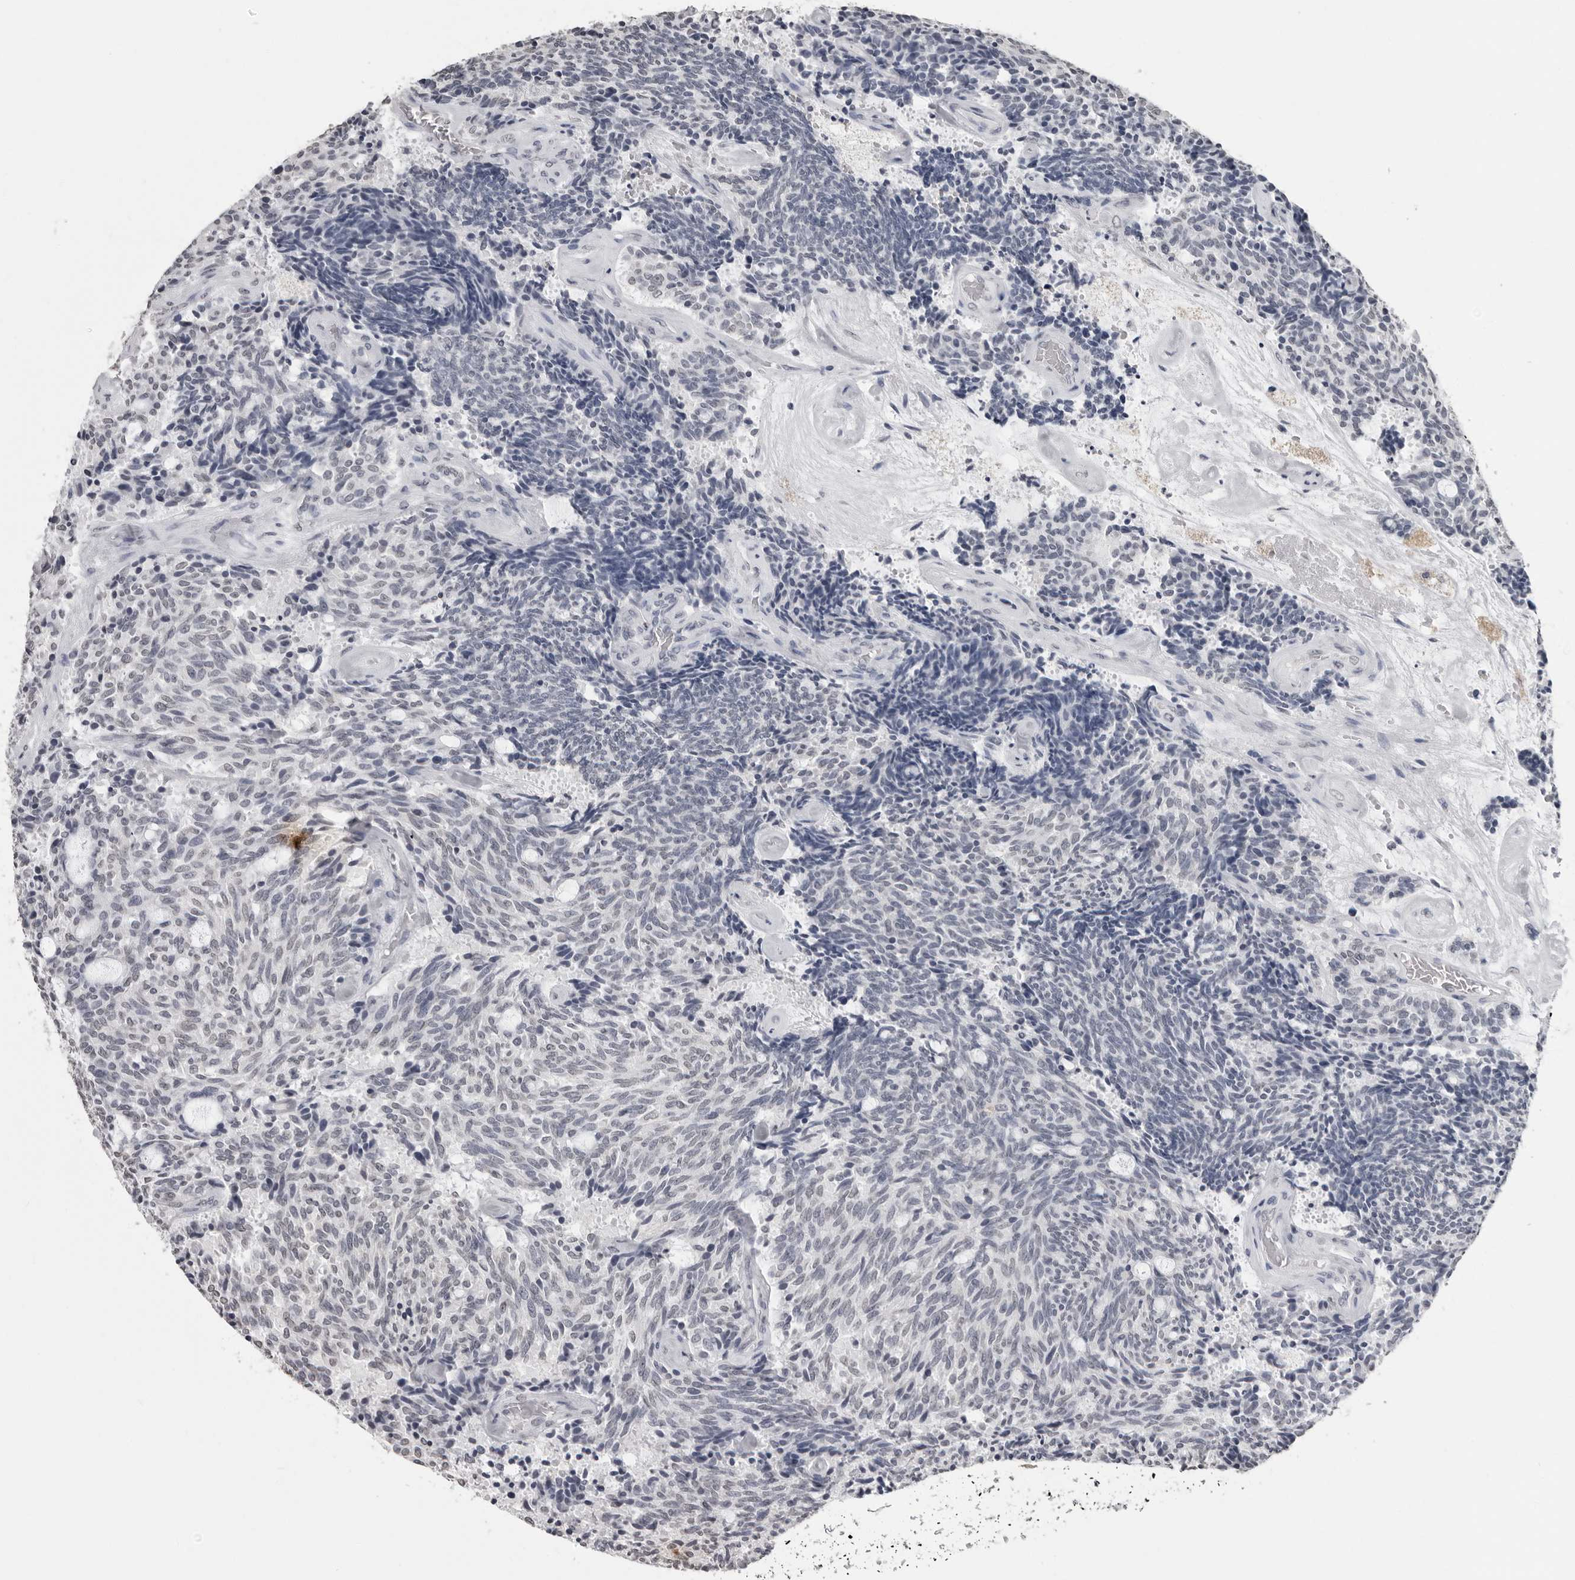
{"staining": {"intensity": "negative", "quantity": "none", "location": "none"}, "tissue": "carcinoid", "cell_type": "Tumor cells", "image_type": "cancer", "snomed": [{"axis": "morphology", "description": "Carcinoid, malignant, NOS"}, {"axis": "topography", "description": "Pancreas"}], "caption": "Carcinoid was stained to show a protein in brown. There is no significant staining in tumor cells.", "gene": "HEPACAM", "patient": {"sex": "female", "age": 54}}